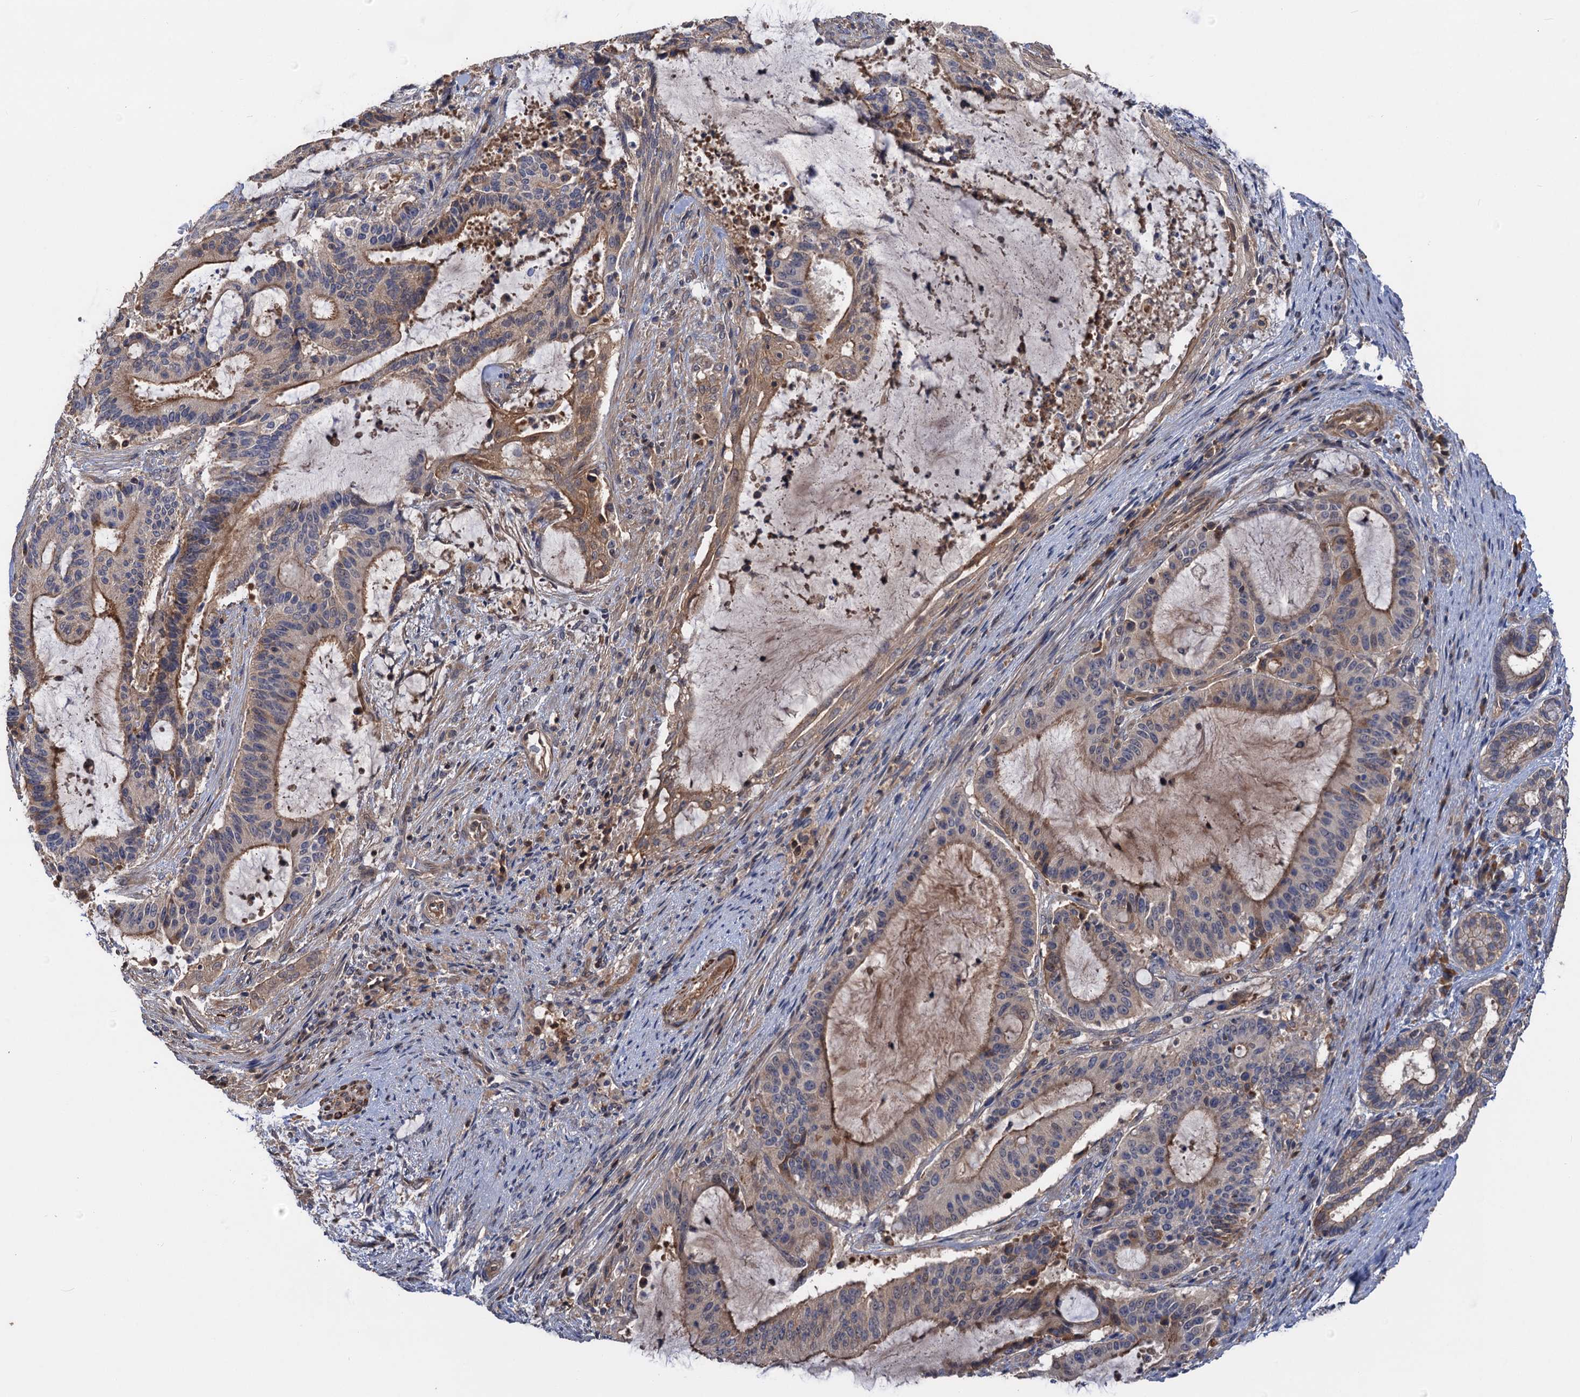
{"staining": {"intensity": "moderate", "quantity": "25%-75%", "location": "cytoplasmic/membranous"}, "tissue": "liver cancer", "cell_type": "Tumor cells", "image_type": "cancer", "snomed": [{"axis": "morphology", "description": "Normal tissue, NOS"}, {"axis": "morphology", "description": "Cholangiocarcinoma"}, {"axis": "topography", "description": "Liver"}, {"axis": "topography", "description": "Peripheral nerve tissue"}], "caption": "Liver cancer (cholangiocarcinoma) stained for a protein (brown) shows moderate cytoplasmic/membranous positive expression in about 25%-75% of tumor cells.", "gene": "DGKA", "patient": {"sex": "female", "age": 73}}